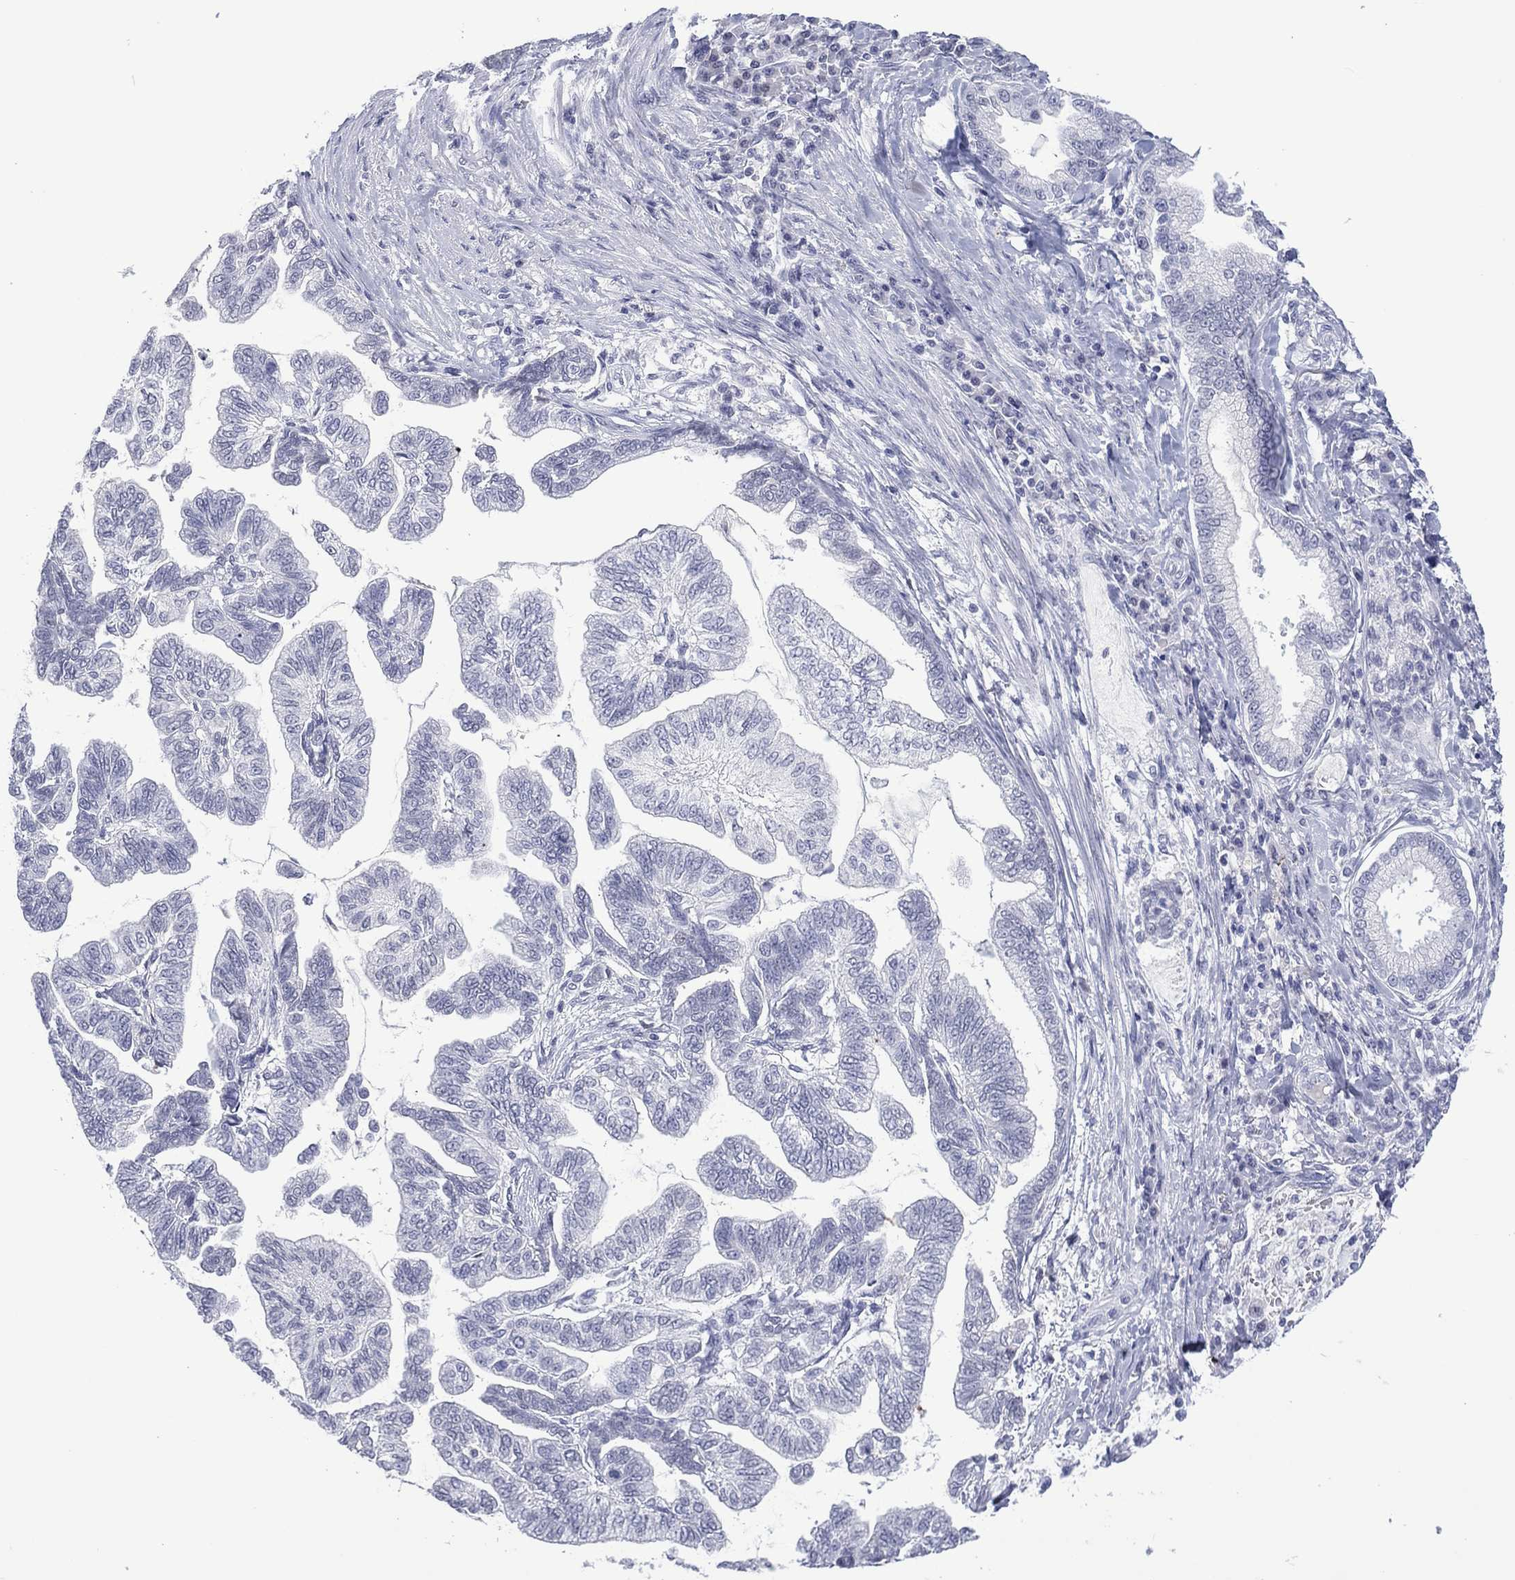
{"staining": {"intensity": "negative", "quantity": "none", "location": "none"}, "tissue": "stomach cancer", "cell_type": "Tumor cells", "image_type": "cancer", "snomed": [{"axis": "morphology", "description": "Adenocarcinoma, NOS"}, {"axis": "topography", "description": "Stomach"}], "caption": "An IHC photomicrograph of stomach cancer is shown. There is no staining in tumor cells of stomach cancer.", "gene": "UTF1", "patient": {"sex": "male", "age": 83}}